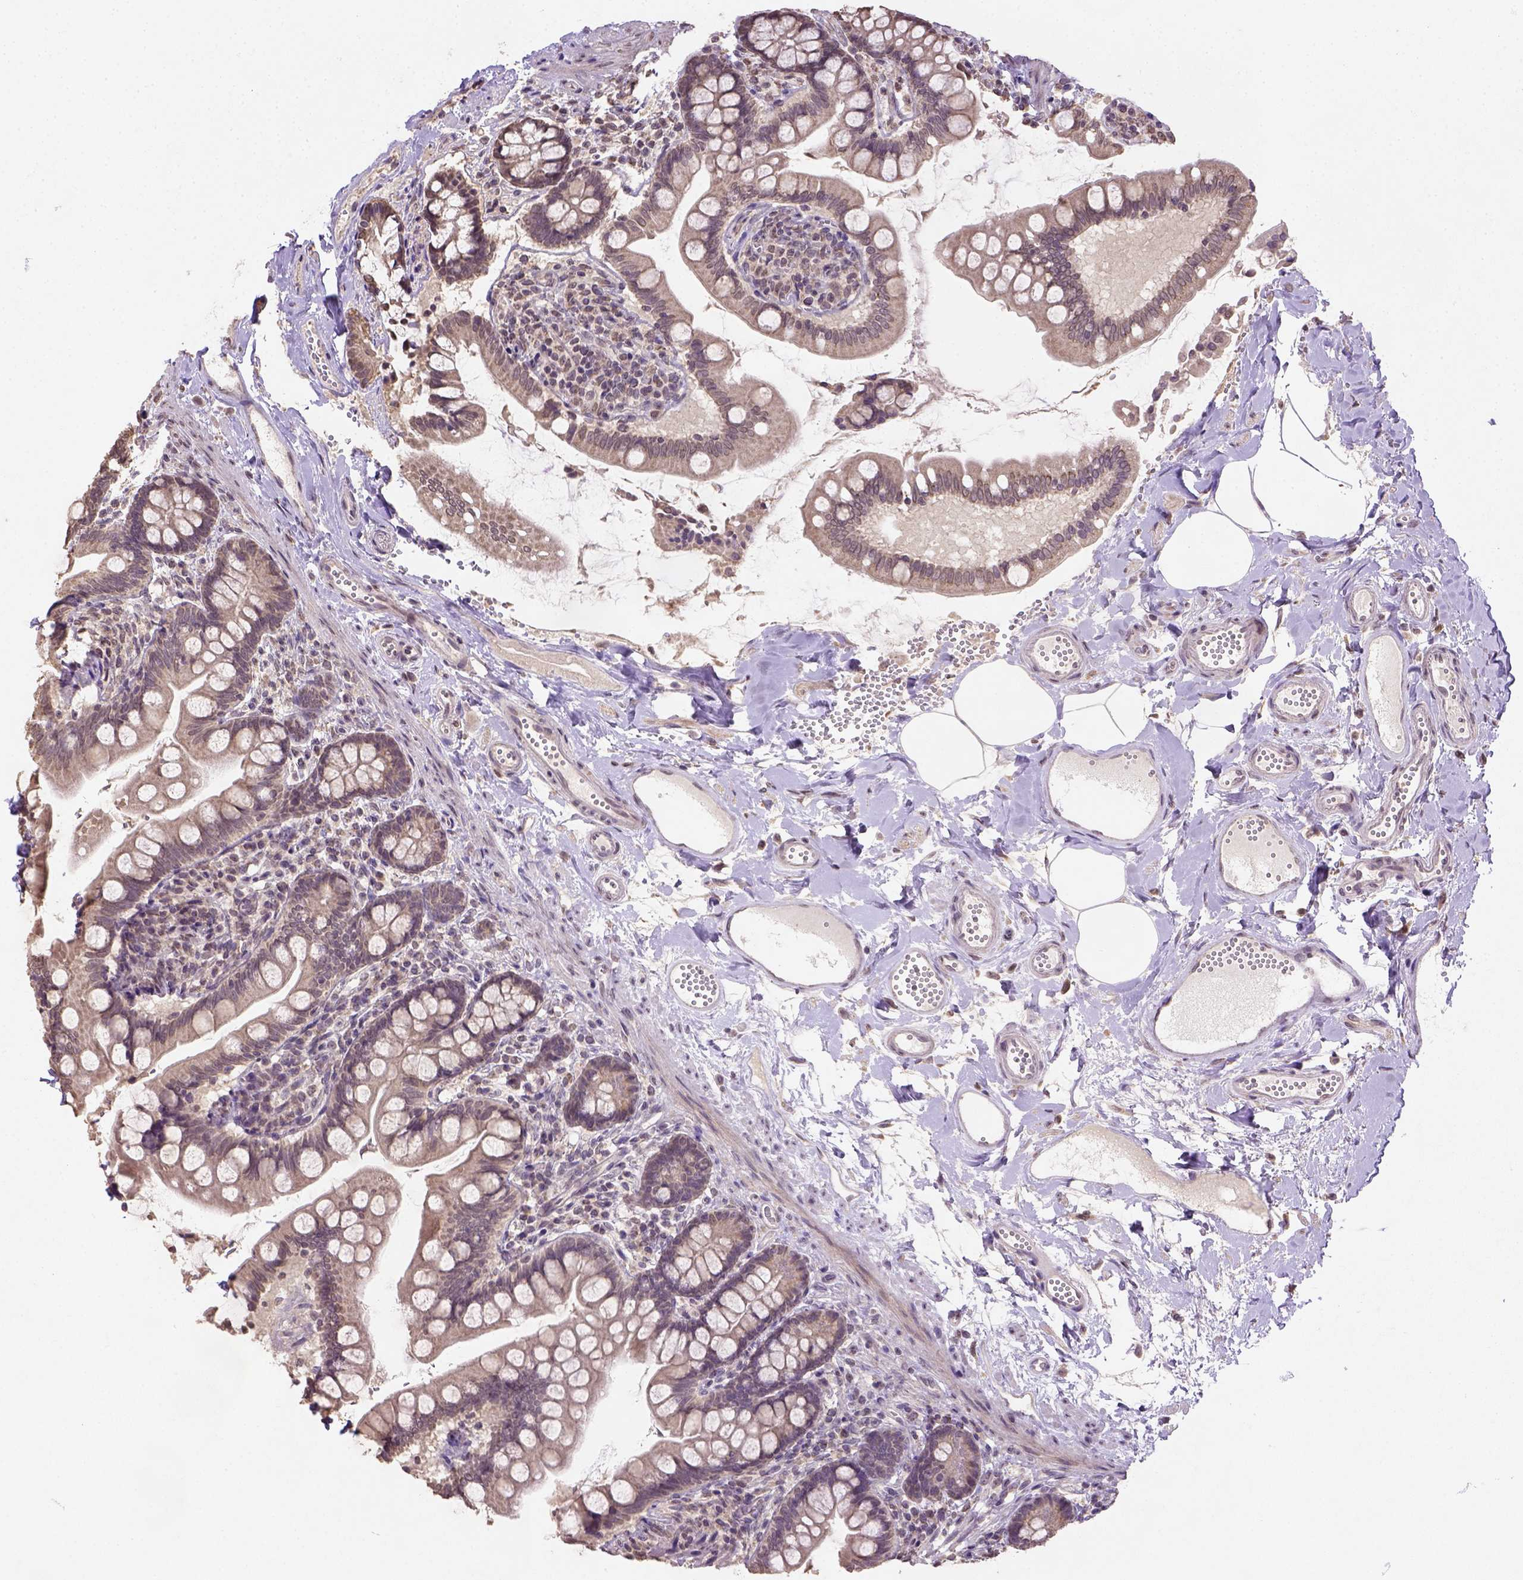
{"staining": {"intensity": "weak", "quantity": ">75%", "location": "cytoplasmic/membranous"}, "tissue": "small intestine", "cell_type": "Glandular cells", "image_type": "normal", "snomed": [{"axis": "morphology", "description": "Normal tissue, NOS"}, {"axis": "topography", "description": "Small intestine"}], "caption": "Protein staining of normal small intestine displays weak cytoplasmic/membranous expression in approximately >75% of glandular cells.", "gene": "NUDT10", "patient": {"sex": "female", "age": 56}}